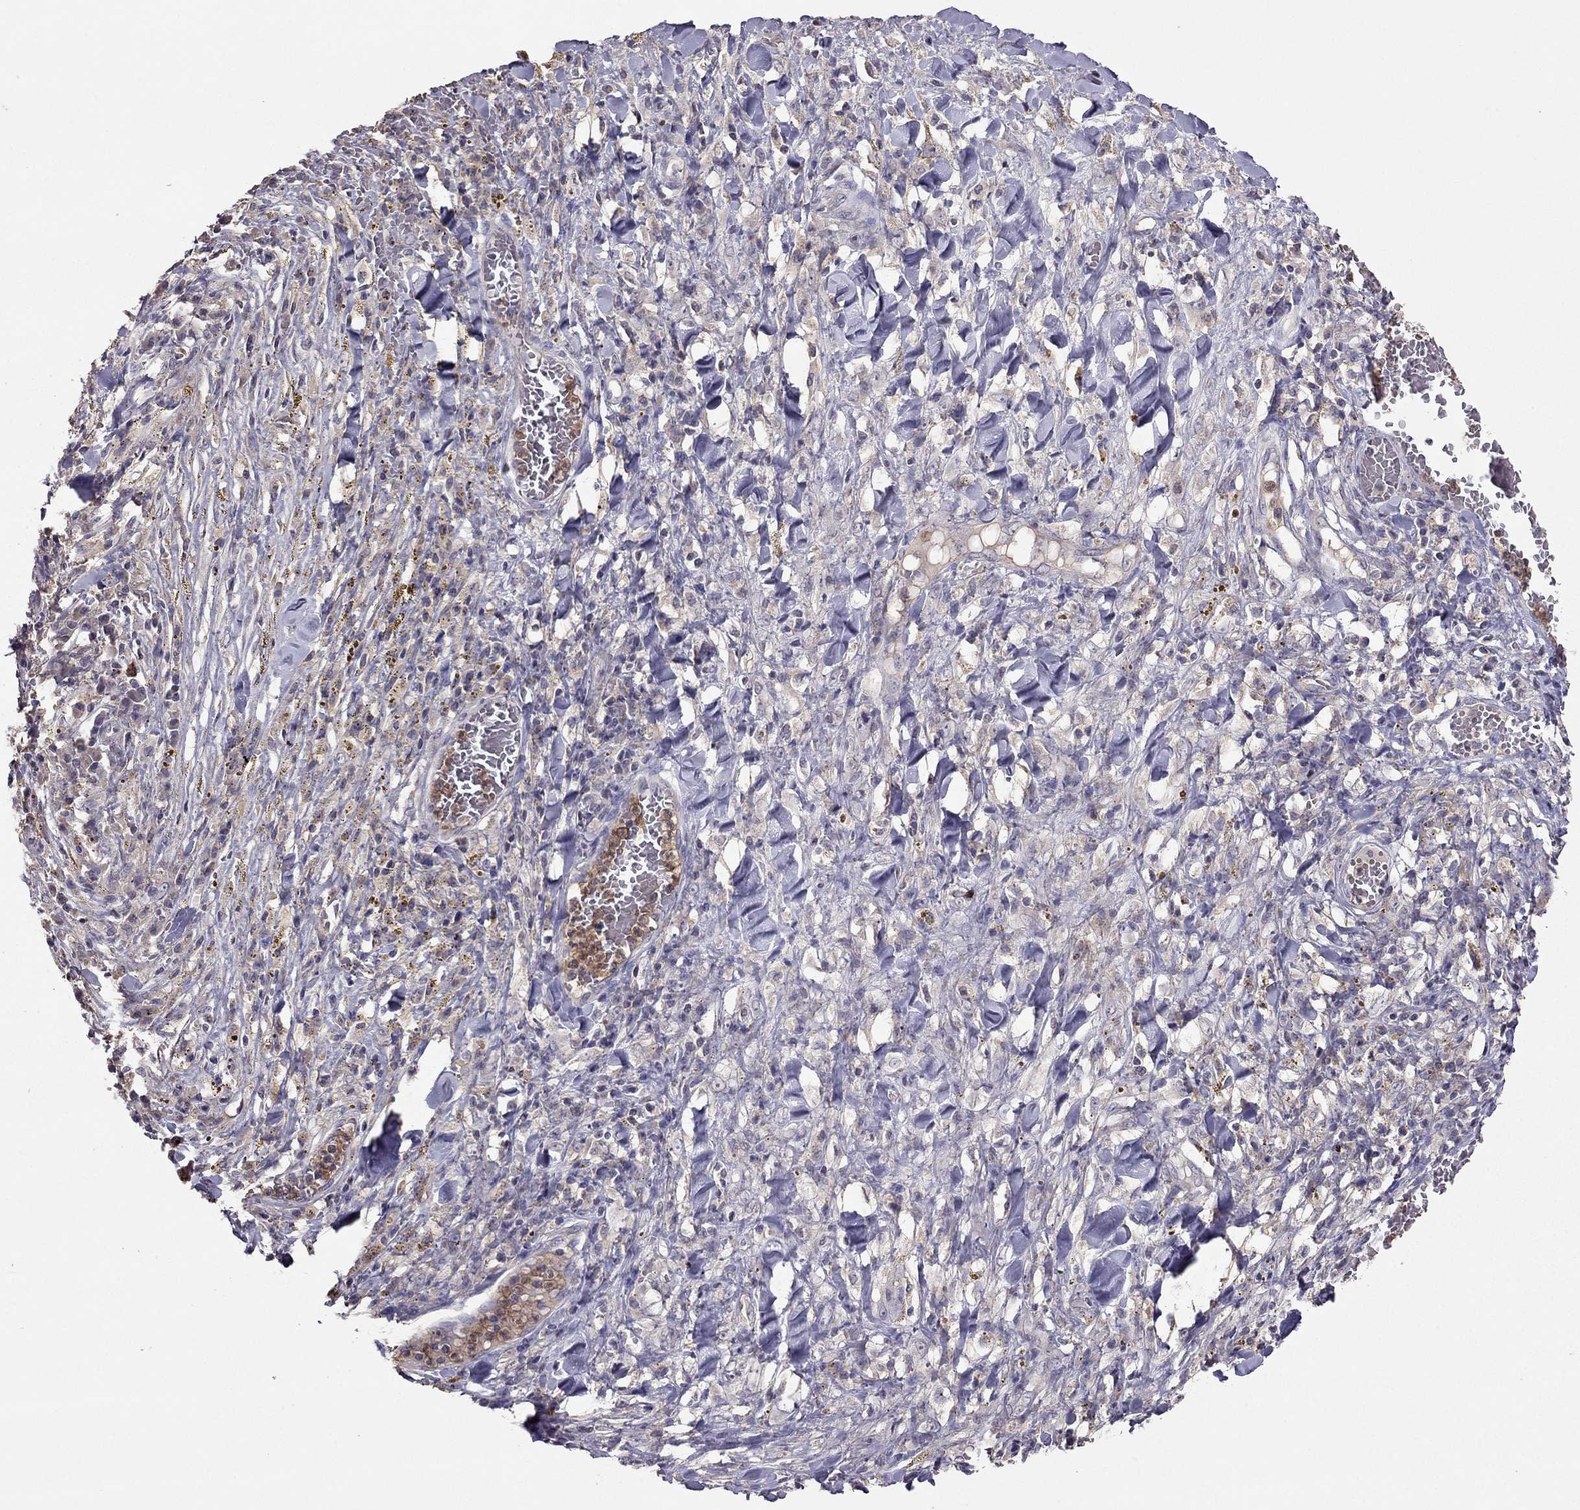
{"staining": {"intensity": "negative", "quantity": "none", "location": "none"}, "tissue": "melanoma", "cell_type": "Tumor cells", "image_type": "cancer", "snomed": [{"axis": "morphology", "description": "Malignant melanoma, NOS"}, {"axis": "topography", "description": "Skin"}], "caption": "DAB (3,3'-diaminobenzidine) immunohistochemical staining of human melanoma demonstrates no significant positivity in tumor cells.", "gene": "RFLNB", "patient": {"sex": "female", "age": 91}}